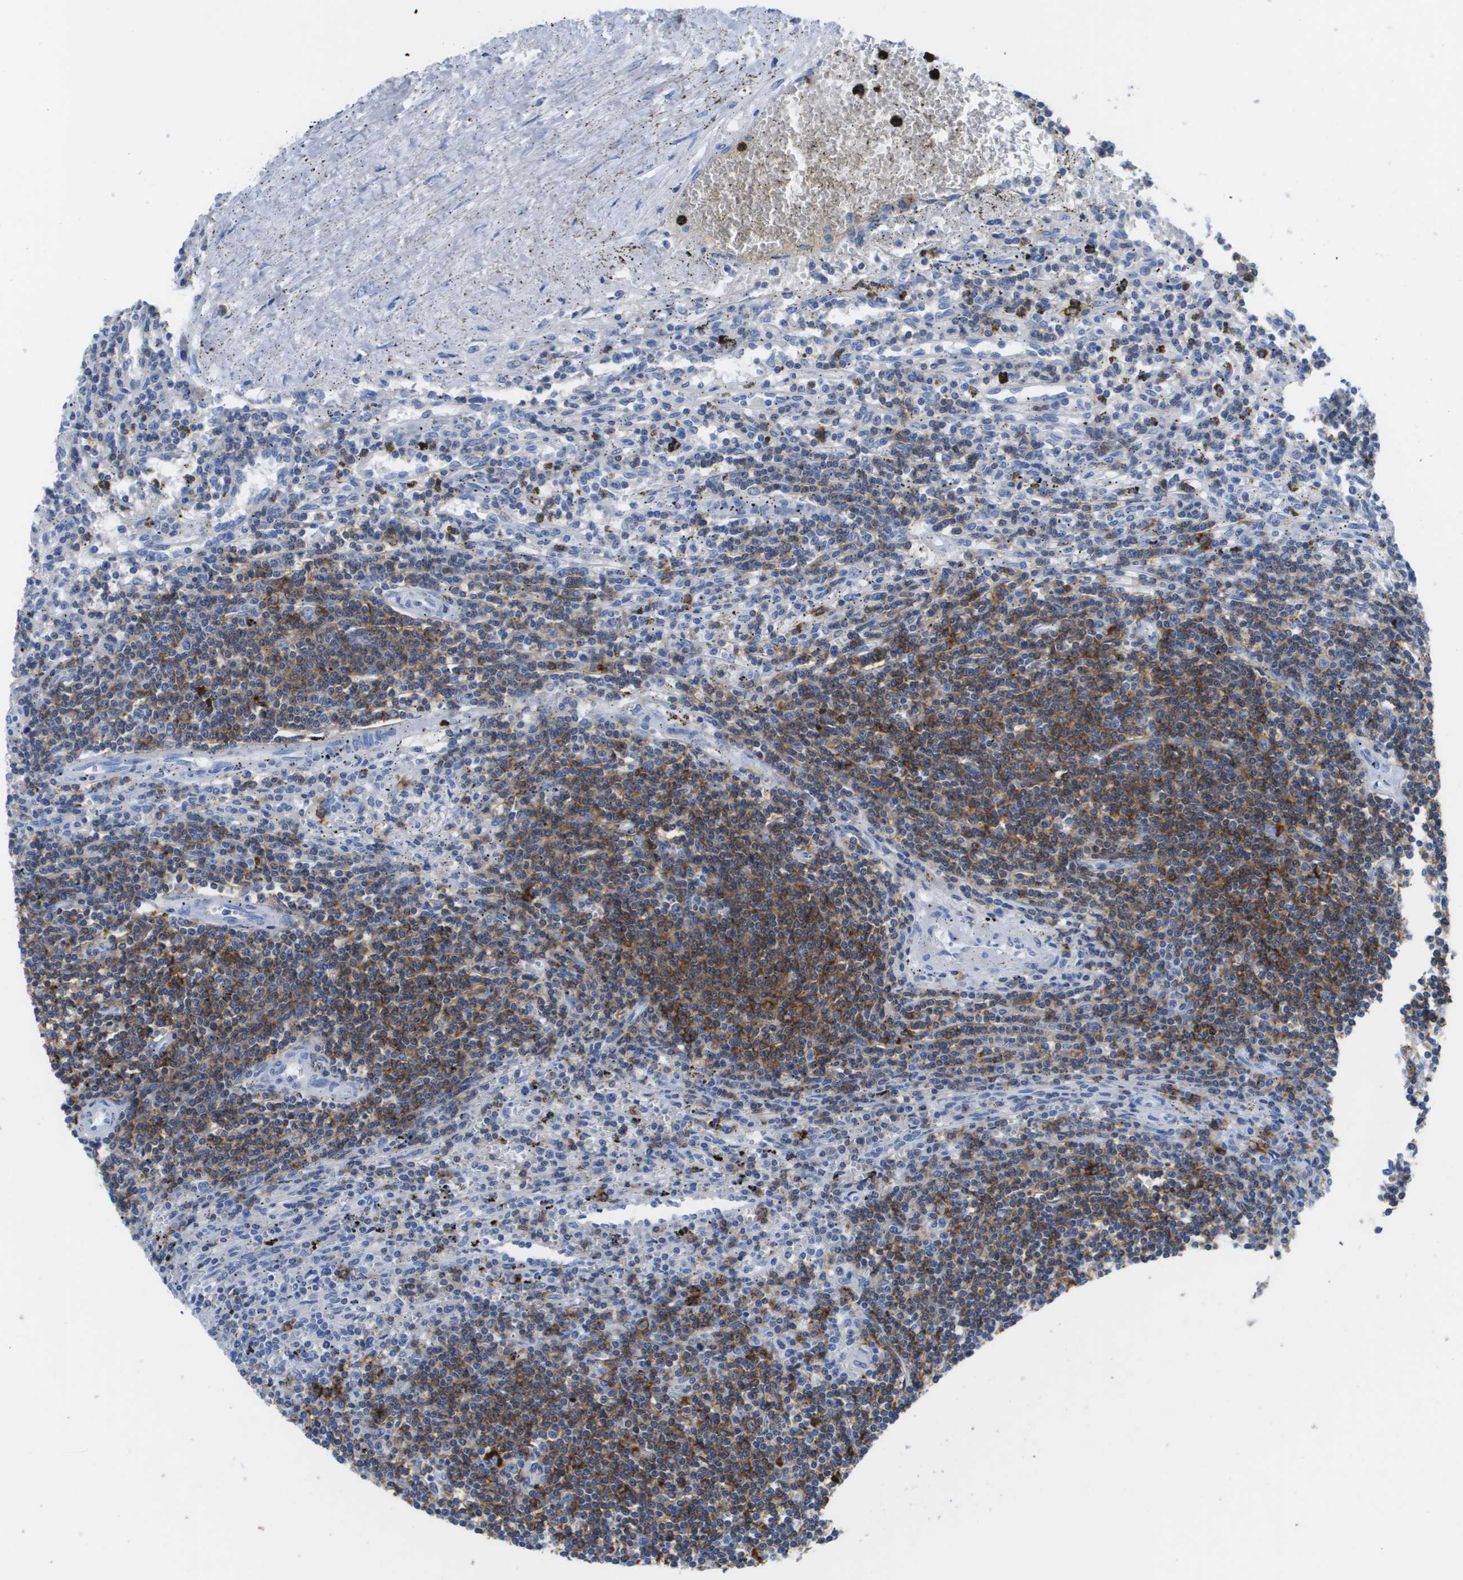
{"staining": {"intensity": "moderate", "quantity": "25%-75%", "location": "cytoplasmic/membranous"}, "tissue": "lymphoma", "cell_type": "Tumor cells", "image_type": "cancer", "snomed": [{"axis": "morphology", "description": "Malignant lymphoma, non-Hodgkin's type, Low grade"}, {"axis": "topography", "description": "Spleen"}], "caption": "A photomicrograph of lymphoma stained for a protein reveals moderate cytoplasmic/membranous brown staining in tumor cells.", "gene": "MS4A1", "patient": {"sex": "male", "age": 76}}